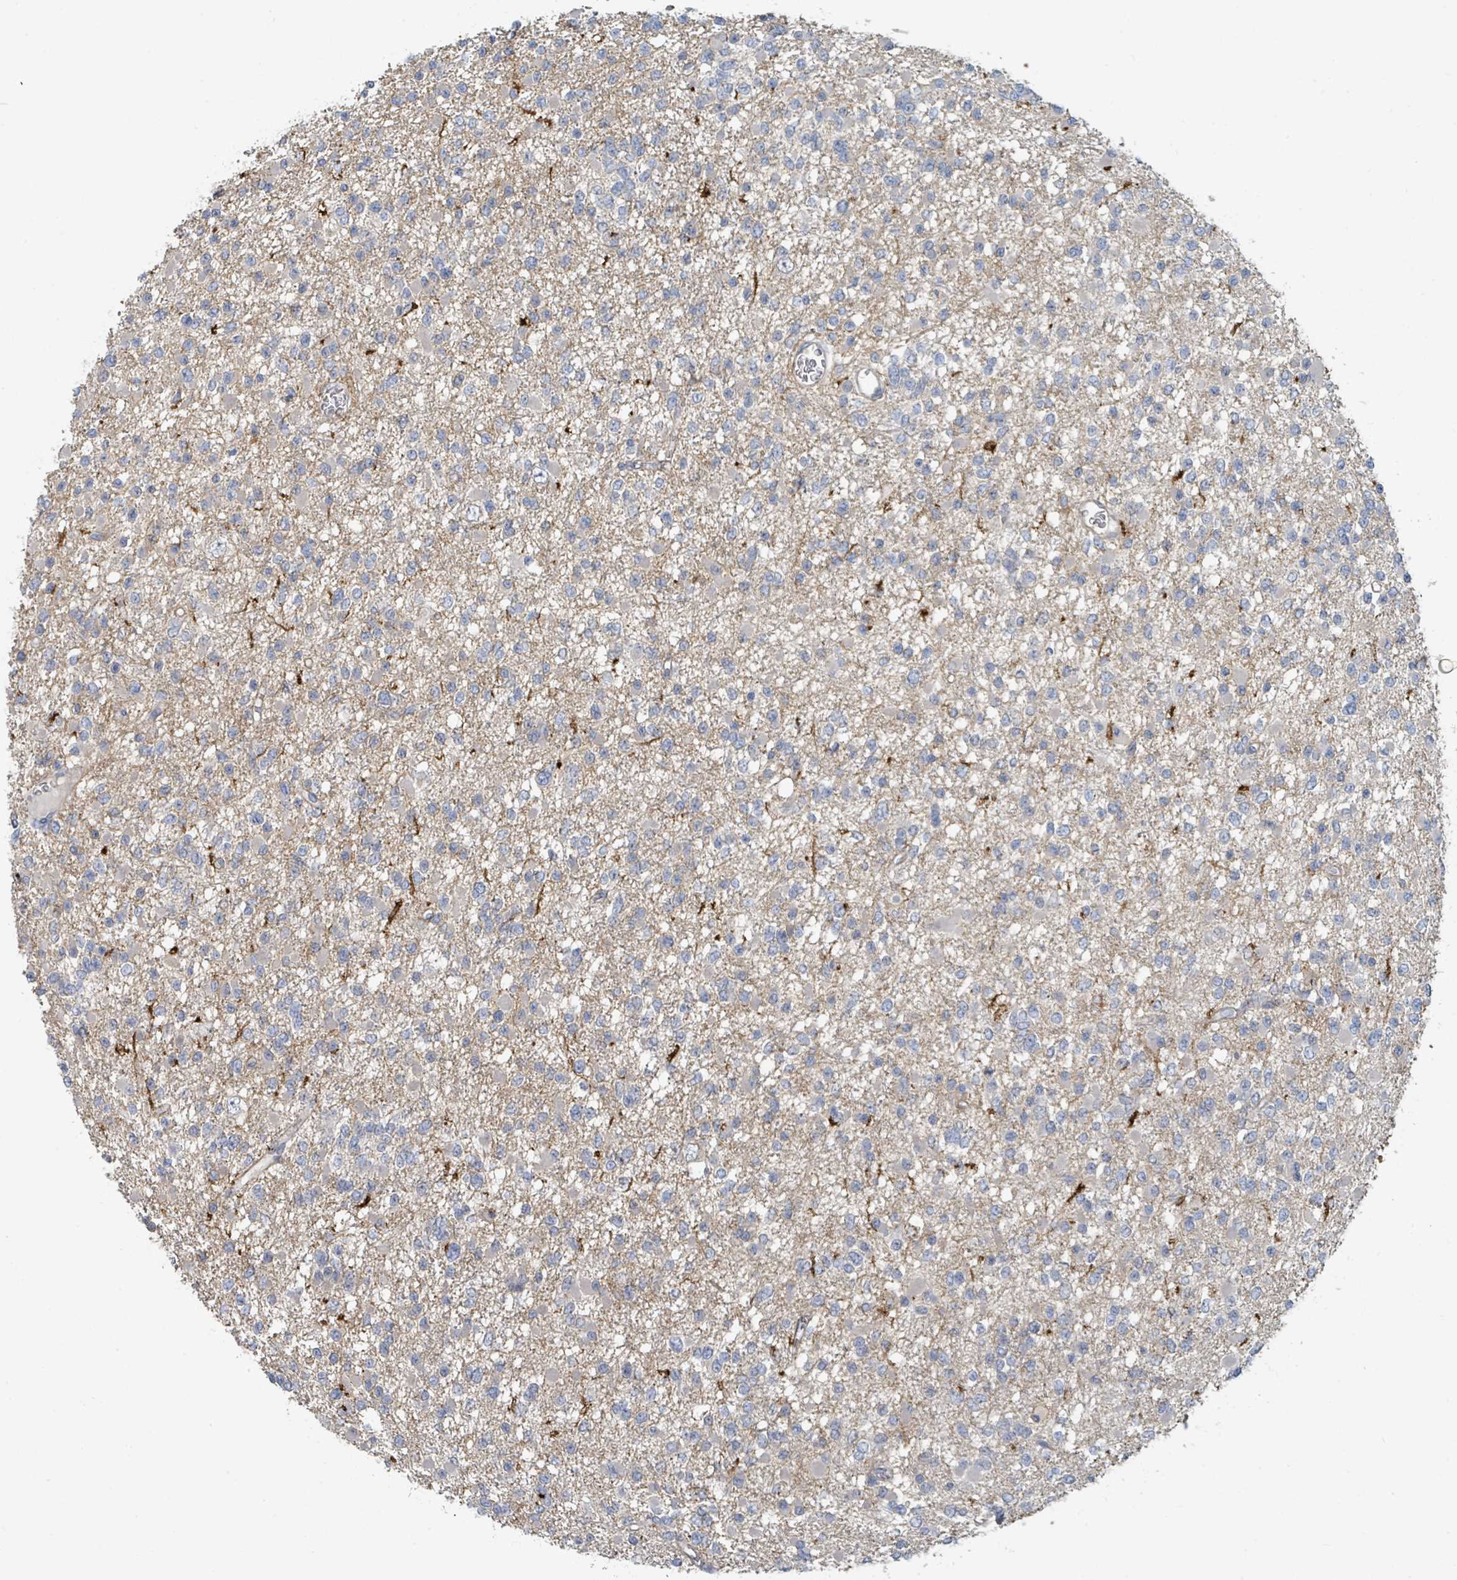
{"staining": {"intensity": "negative", "quantity": "none", "location": "none"}, "tissue": "glioma", "cell_type": "Tumor cells", "image_type": "cancer", "snomed": [{"axis": "morphology", "description": "Glioma, malignant, Low grade"}, {"axis": "topography", "description": "Brain"}], "caption": "A histopathology image of glioma stained for a protein shows no brown staining in tumor cells.", "gene": "LRRC42", "patient": {"sex": "female", "age": 22}}